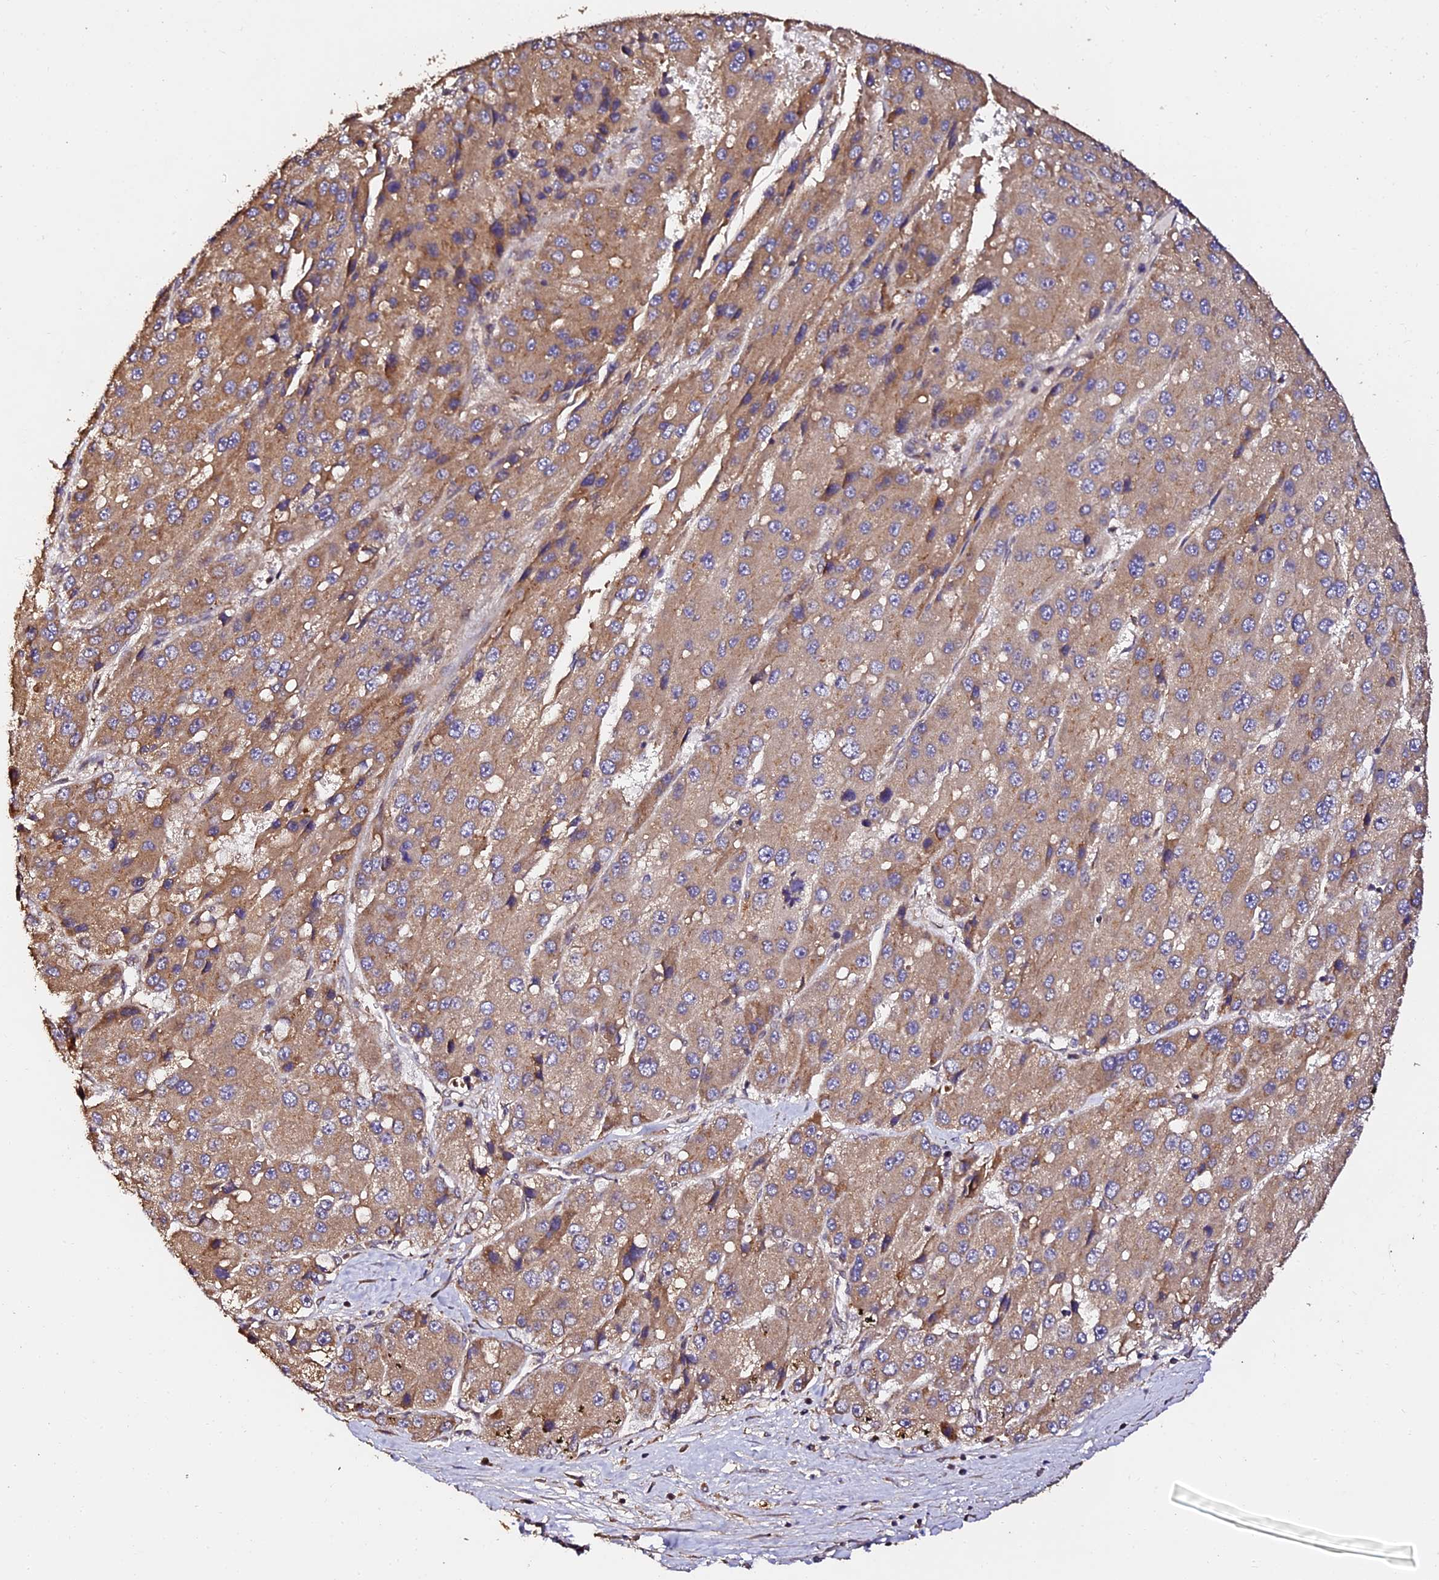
{"staining": {"intensity": "moderate", "quantity": ">75%", "location": "cytoplasmic/membranous"}, "tissue": "liver cancer", "cell_type": "Tumor cells", "image_type": "cancer", "snomed": [{"axis": "morphology", "description": "Carcinoma, Hepatocellular, NOS"}, {"axis": "topography", "description": "Liver"}], "caption": "Protein analysis of liver cancer tissue displays moderate cytoplasmic/membranous expression in approximately >75% of tumor cells. The staining was performed using DAB (3,3'-diaminobenzidine) to visualize the protein expression in brown, while the nuclei were stained in blue with hematoxylin (Magnification: 20x).", "gene": "TDO2", "patient": {"sex": "female", "age": 73}}